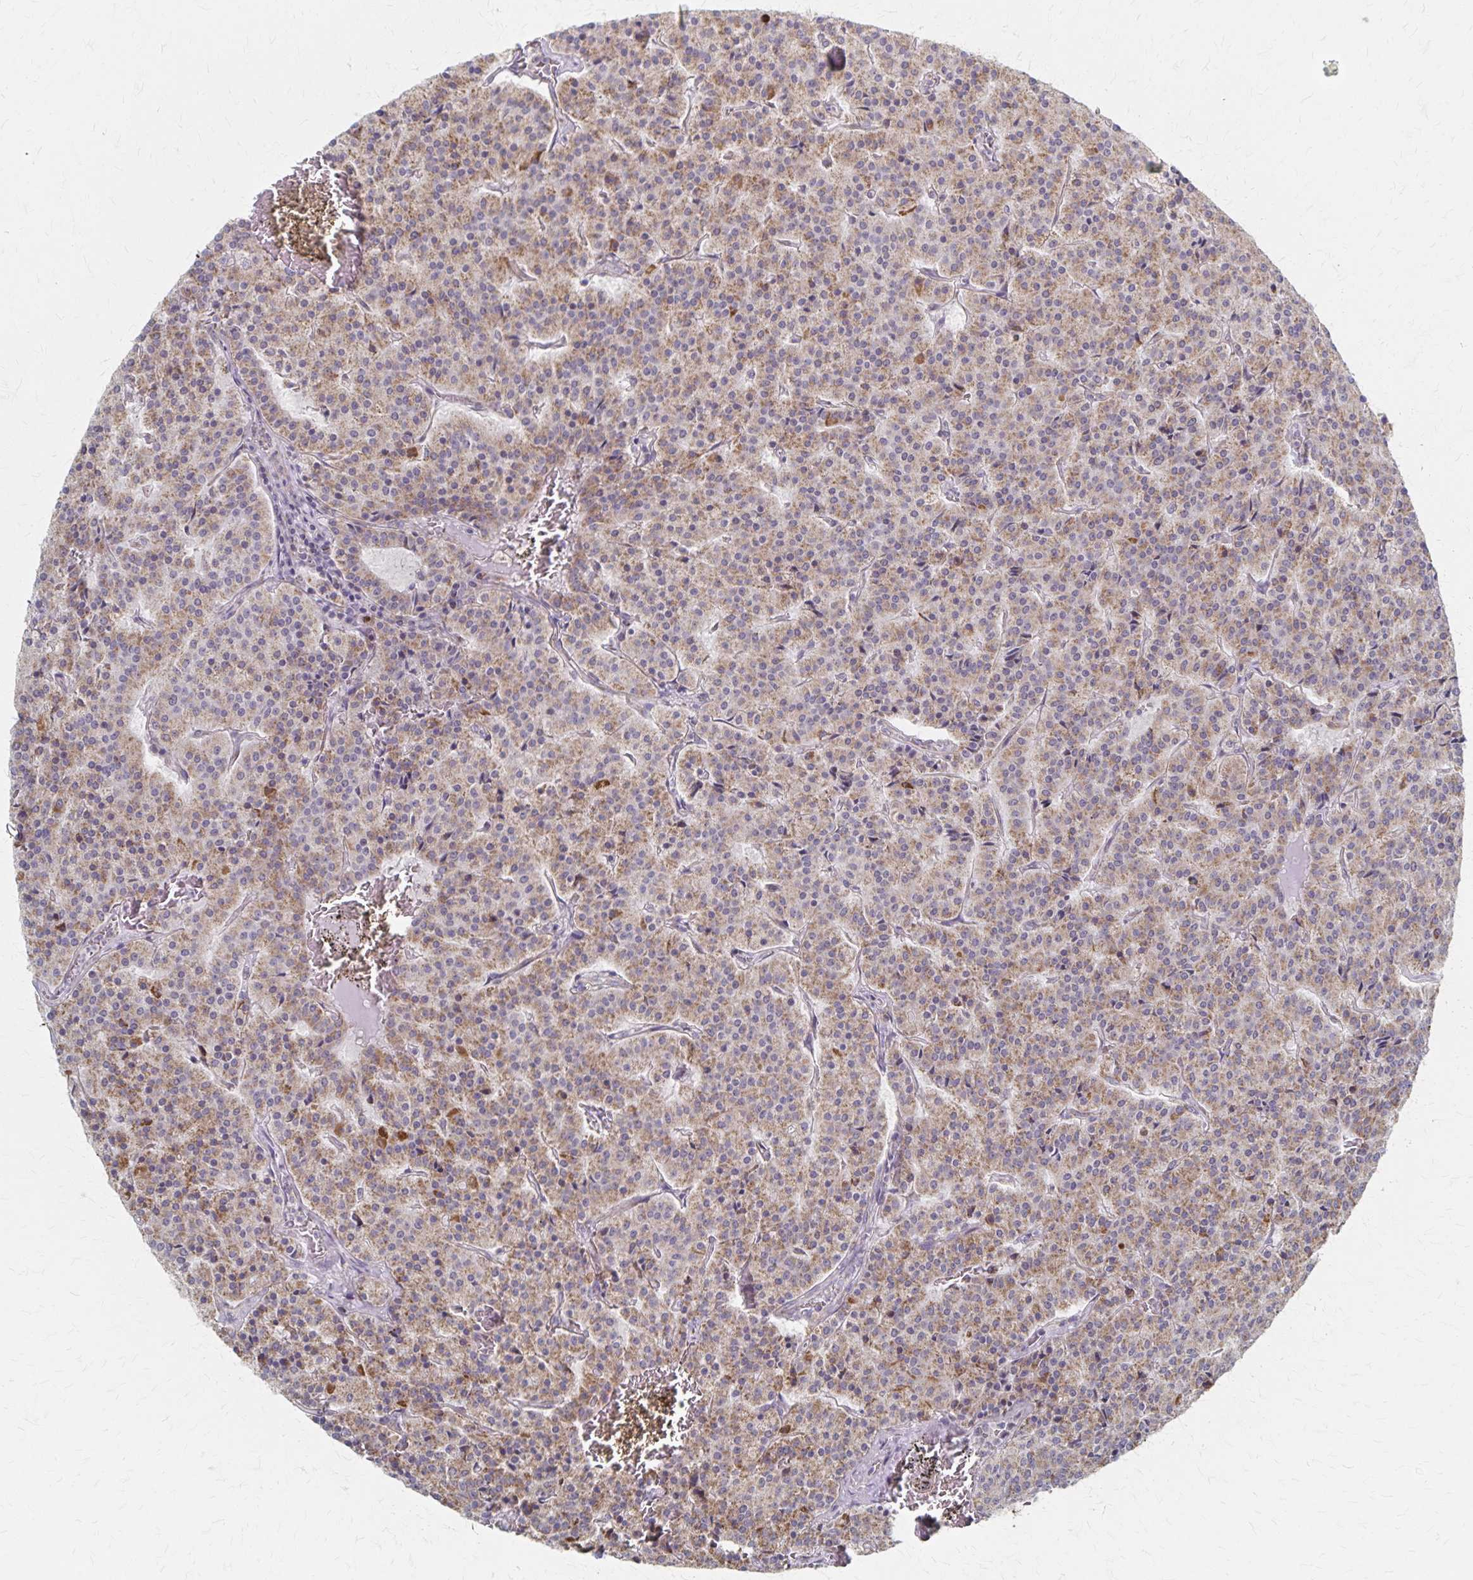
{"staining": {"intensity": "weak", "quantity": ">75%", "location": "cytoplasmic/membranous"}, "tissue": "carcinoid", "cell_type": "Tumor cells", "image_type": "cancer", "snomed": [{"axis": "morphology", "description": "Carcinoid, malignant, NOS"}, {"axis": "topography", "description": "Lung"}], "caption": "A low amount of weak cytoplasmic/membranous positivity is seen in approximately >75% of tumor cells in carcinoid tissue.", "gene": "DYRK4", "patient": {"sex": "male", "age": 70}}